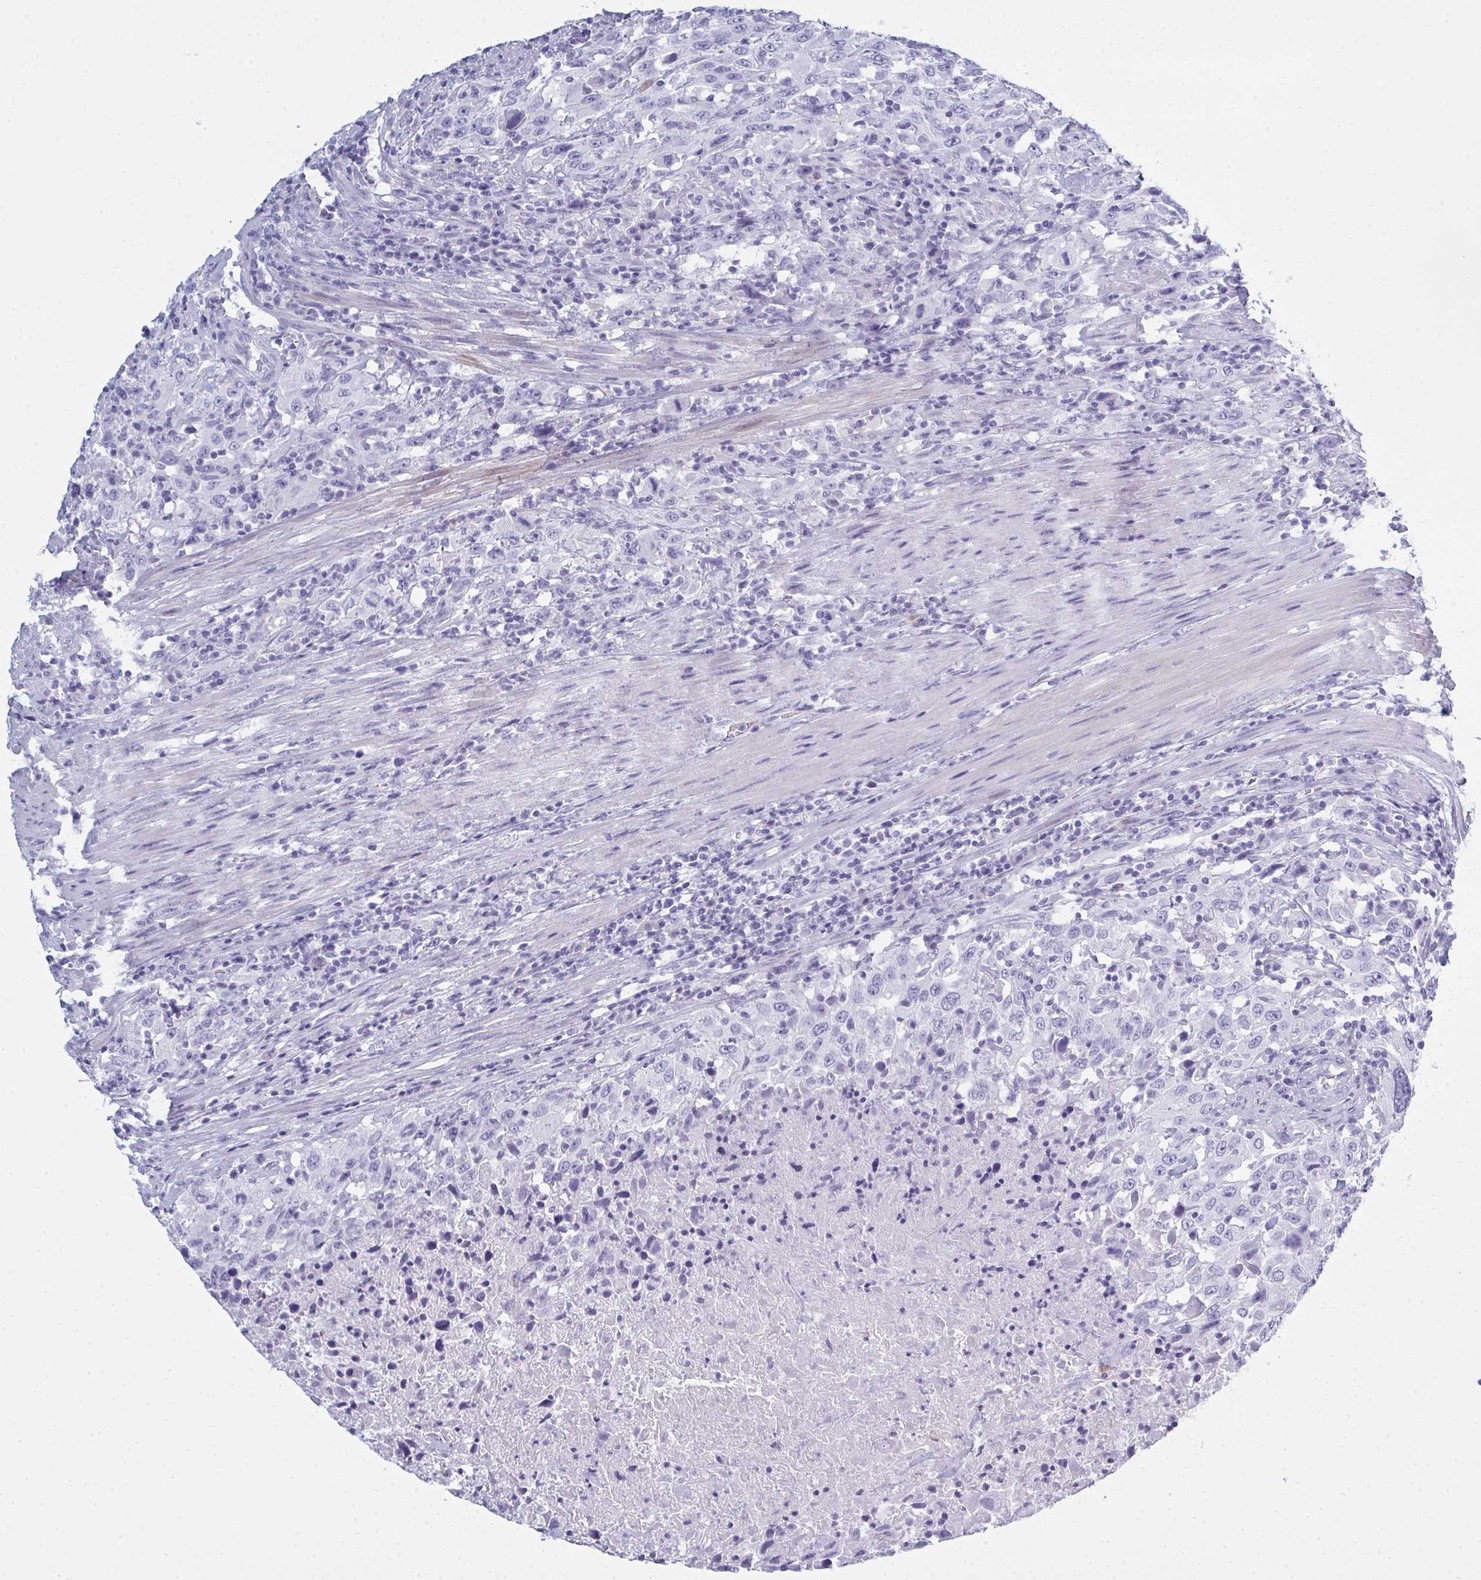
{"staining": {"intensity": "negative", "quantity": "none", "location": "none"}, "tissue": "urothelial cancer", "cell_type": "Tumor cells", "image_type": "cancer", "snomed": [{"axis": "morphology", "description": "Urothelial carcinoma, High grade"}, {"axis": "topography", "description": "Urinary bladder"}], "caption": "A photomicrograph of urothelial cancer stained for a protein exhibits no brown staining in tumor cells.", "gene": "SERPINB10", "patient": {"sex": "male", "age": 61}}